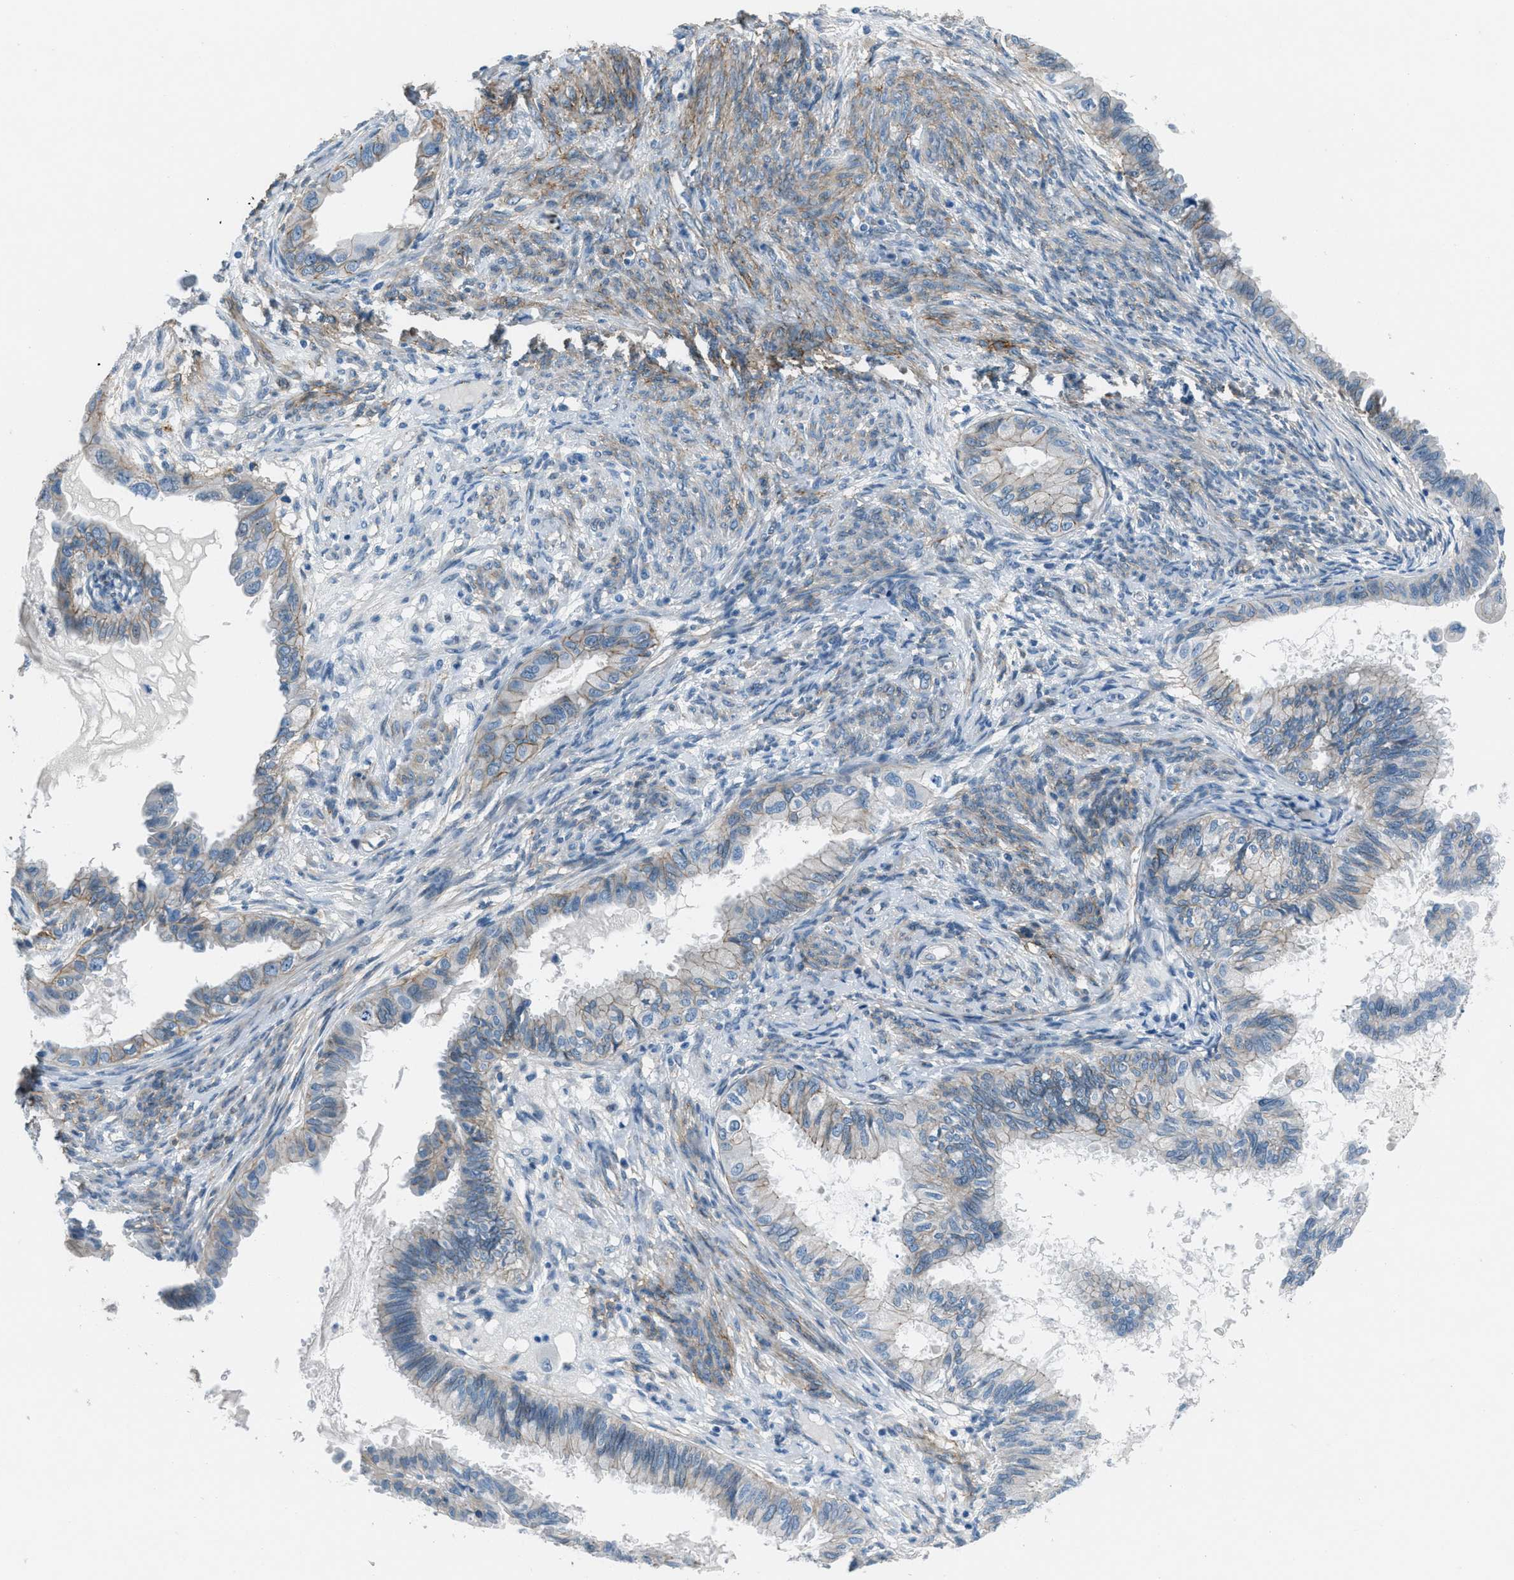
{"staining": {"intensity": "weak", "quantity": "<25%", "location": "cytoplasmic/membranous"}, "tissue": "cervical cancer", "cell_type": "Tumor cells", "image_type": "cancer", "snomed": [{"axis": "morphology", "description": "Normal tissue, NOS"}, {"axis": "morphology", "description": "Adenocarcinoma, NOS"}, {"axis": "topography", "description": "Cervix"}, {"axis": "topography", "description": "Endometrium"}], "caption": "There is no significant expression in tumor cells of adenocarcinoma (cervical).", "gene": "FBN1", "patient": {"sex": "female", "age": 86}}